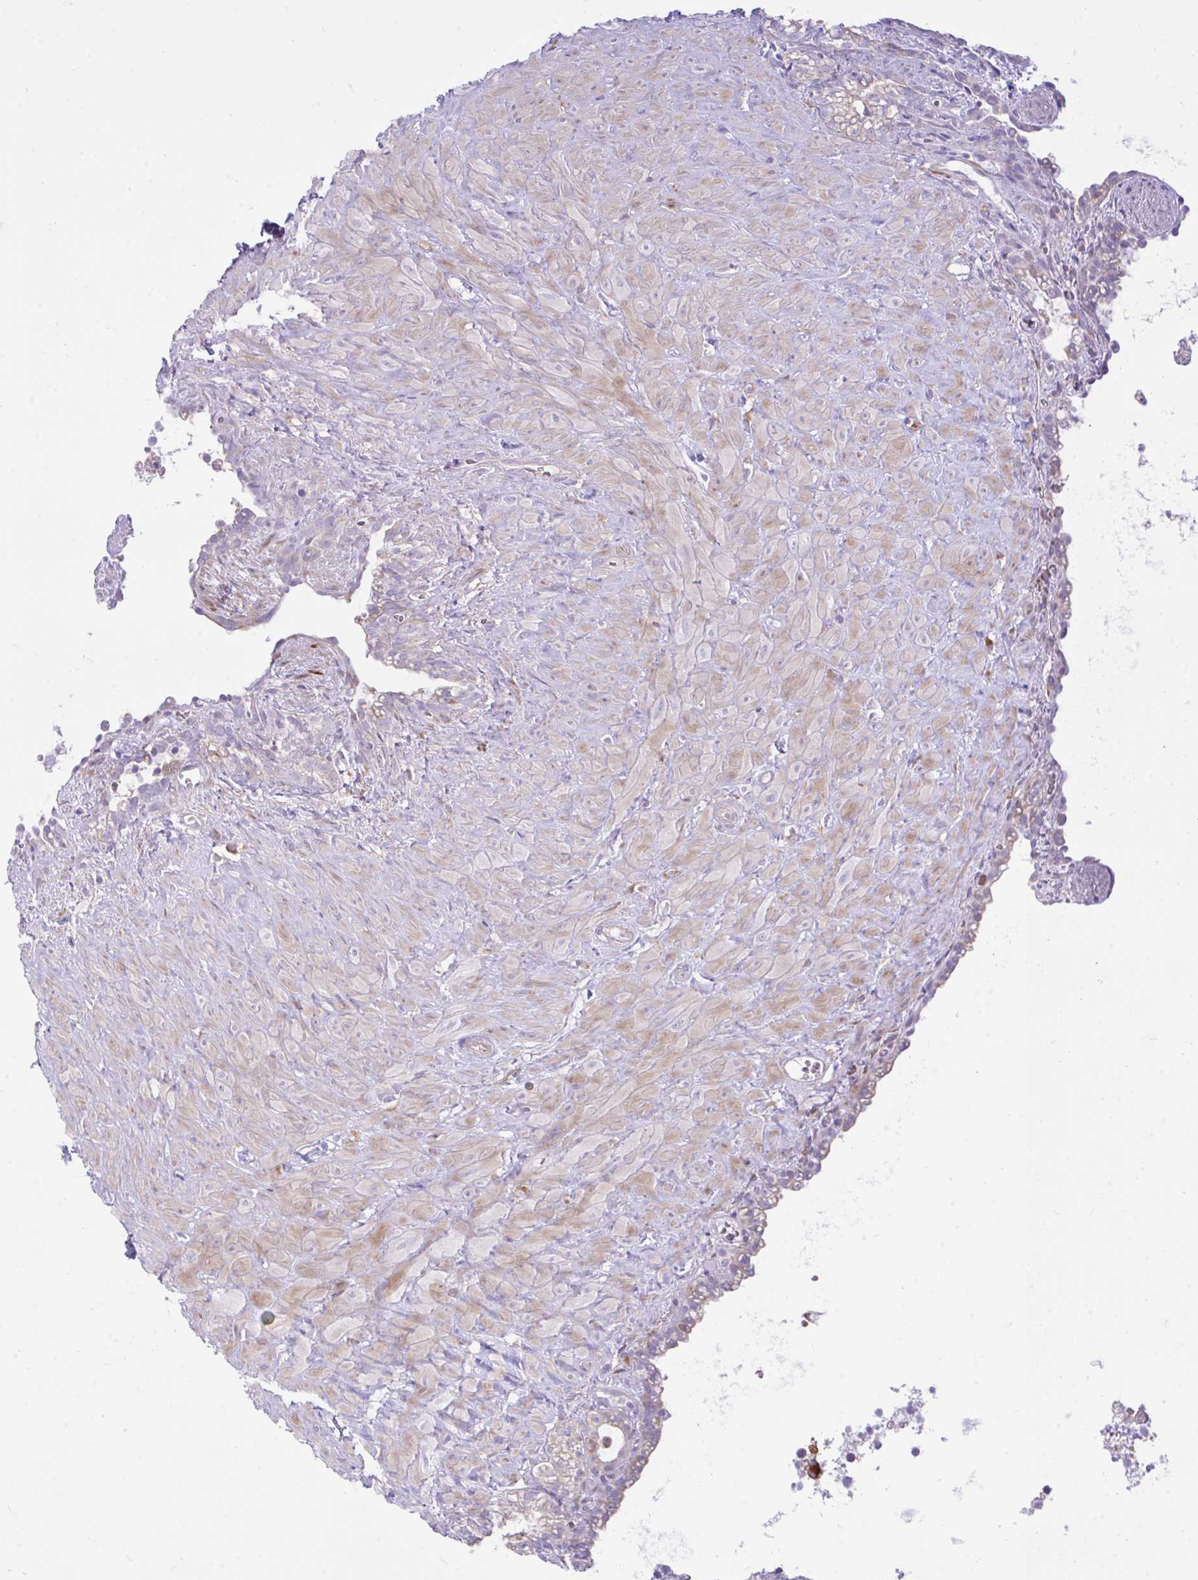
{"staining": {"intensity": "weak", "quantity": "<25%", "location": "cytoplasmic/membranous"}, "tissue": "seminal vesicle", "cell_type": "Glandular cells", "image_type": "normal", "snomed": [{"axis": "morphology", "description": "Normal tissue, NOS"}, {"axis": "topography", "description": "Seminal veicle"}], "caption": "Image shows no significant protein expression in glandular cells of normal seminal vesicle. (DAB (3,3'-diaminobenzidine) immunohistochemistry visualized using brightfield microscopy, high magnification).", "gene": "EEF1A1", "patient": {"sex": "male", "age": 76}}